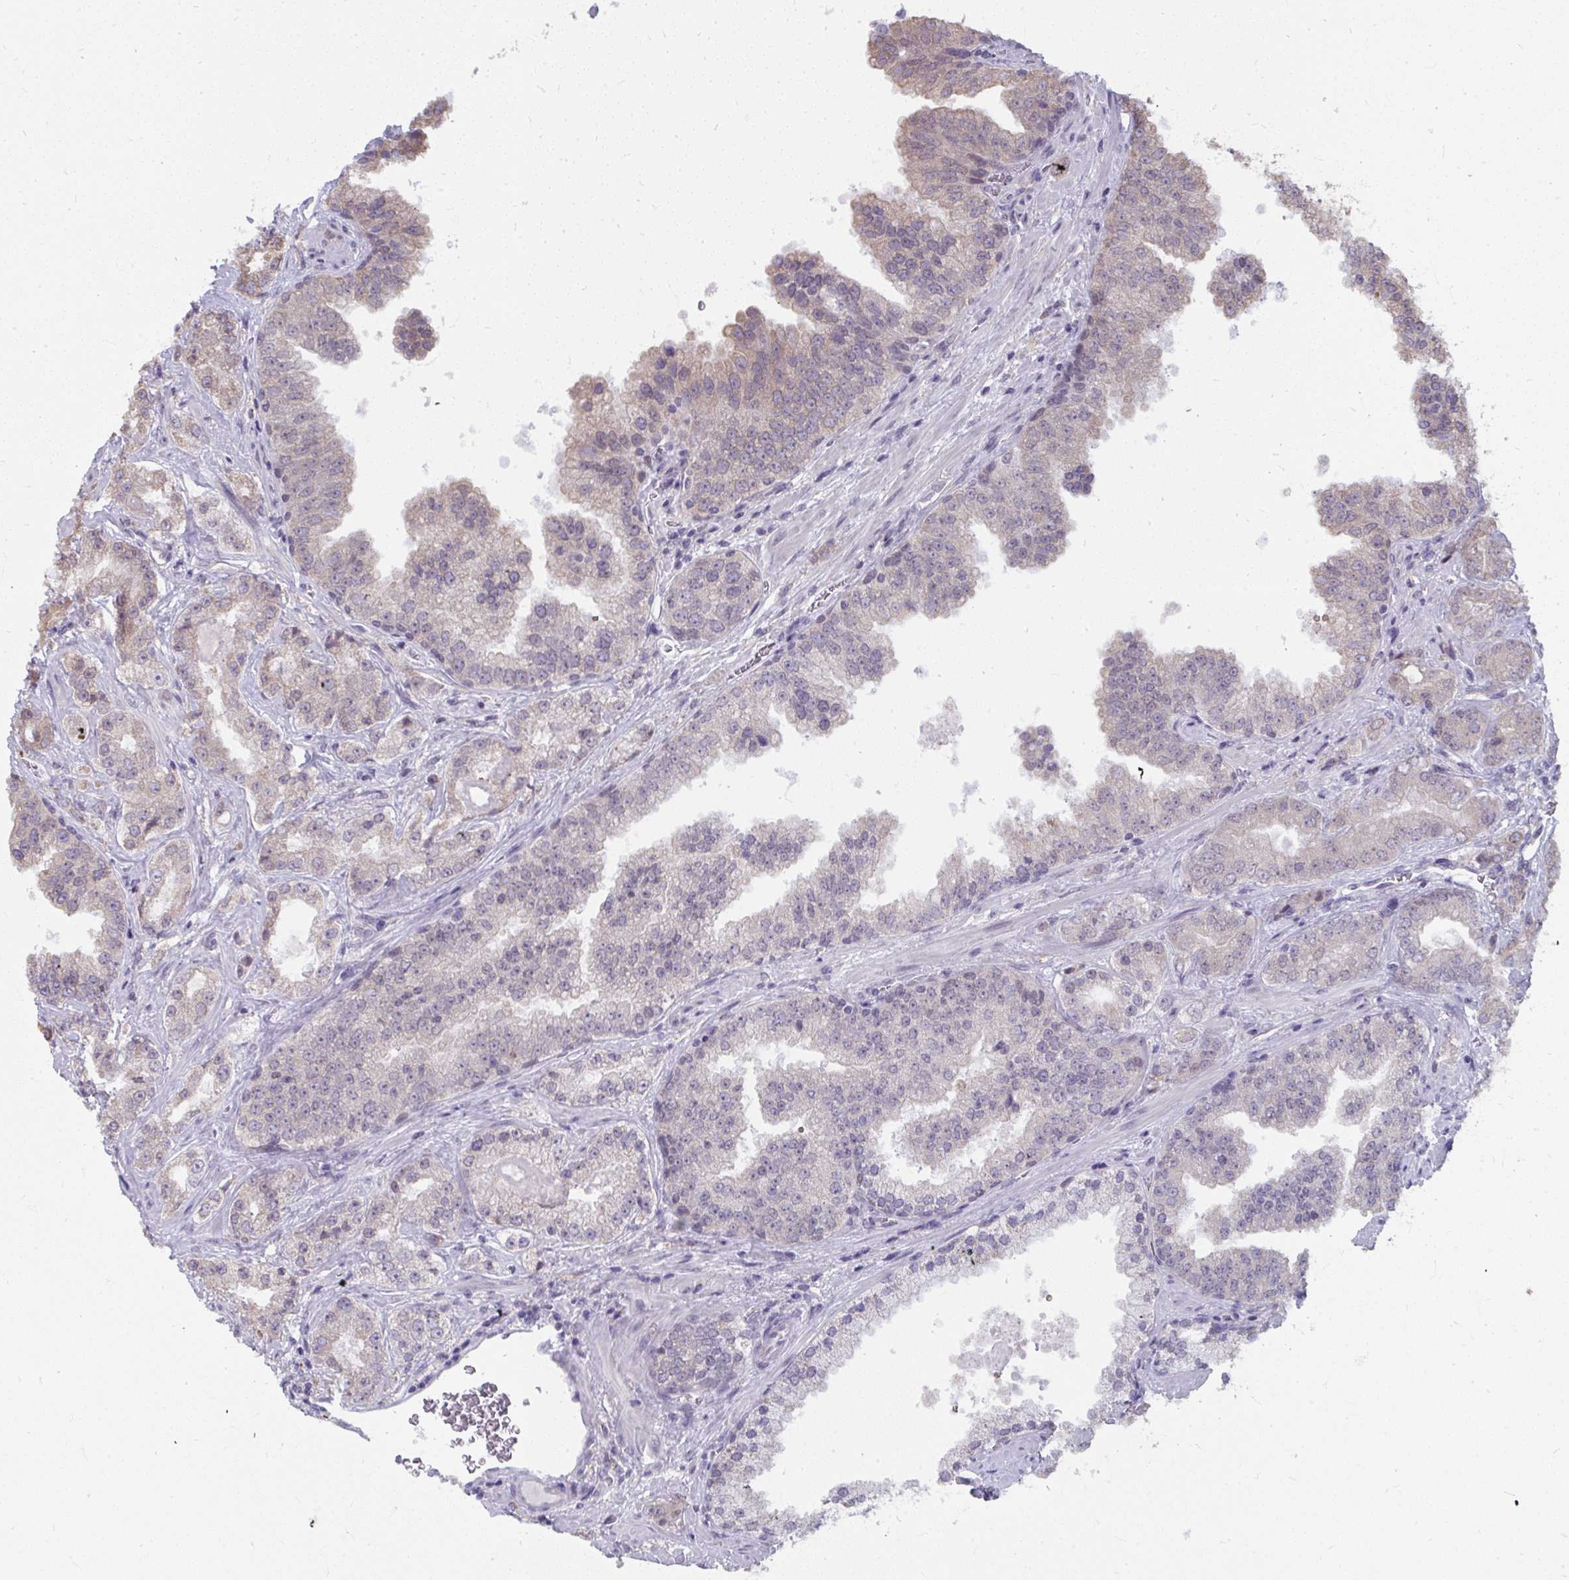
{"staining": {"intensity": "weak", "quantity": "25%-75%", "location": "cytoplasmic/membranous"}, "tissue": "prostate cancer", "cell_type": "Tumor cells", "image_type": "cancer", "snomed": [{"axis": "morphology", "description": "Adenocarcinoma, High grade"}, {"axis": "topography", "description": "Prostate"}], "caption": "Protein staining reveals weak cytoplasmic/membranous positivity in about 25%-75% of tumor cells in prostate high-grade adenocarcinoma.", "gene": "NMNAT1", "patient": {"sex": "male", "age": 67}}